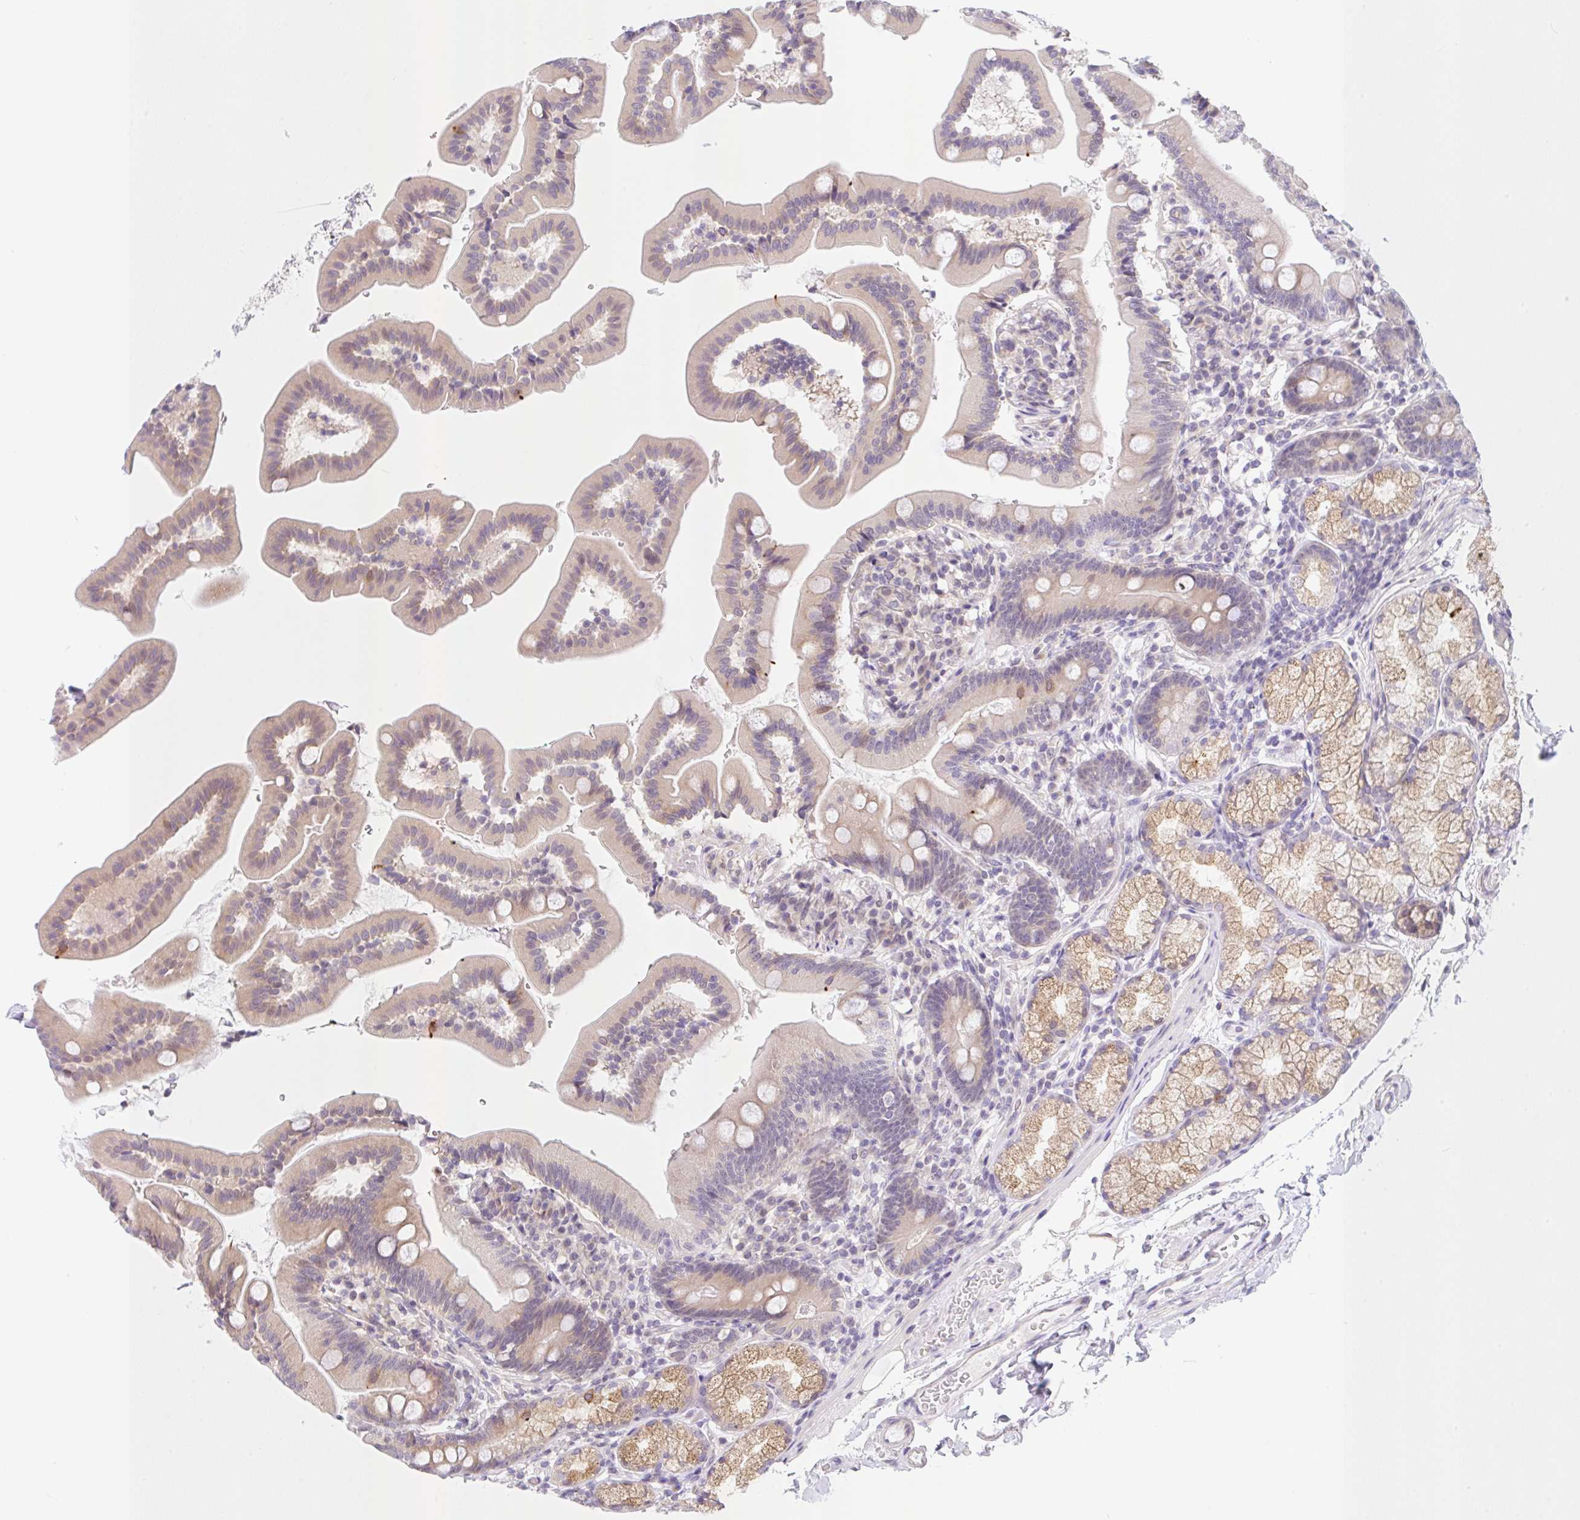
{"staining": {"intensity": "moderate", "quantity": "<25%", "location": "cytoplasmic/membranous"}, "tissue": "duodenum", "cell_type": "Glandular cells", "image_type": "normal", "snomed": [{"axis": "morphology", "description": "Normal tissue, NOS"}, {"axis": "topography", "description": "Duodenum"}], "caption": "Protein staining by immunohistochemistry displays moderate cytoplasmic/membranous positivity in approximately <25% of glandular cells in benign duodenum. (Stains: DAB (3,3'-diaminobenzidine) in brown, nuclei in blue, Microscopy: brightfield microscopy at high magnification).", "gene": "TBPL2", "patient": {"sex": "female", "age": 67}}